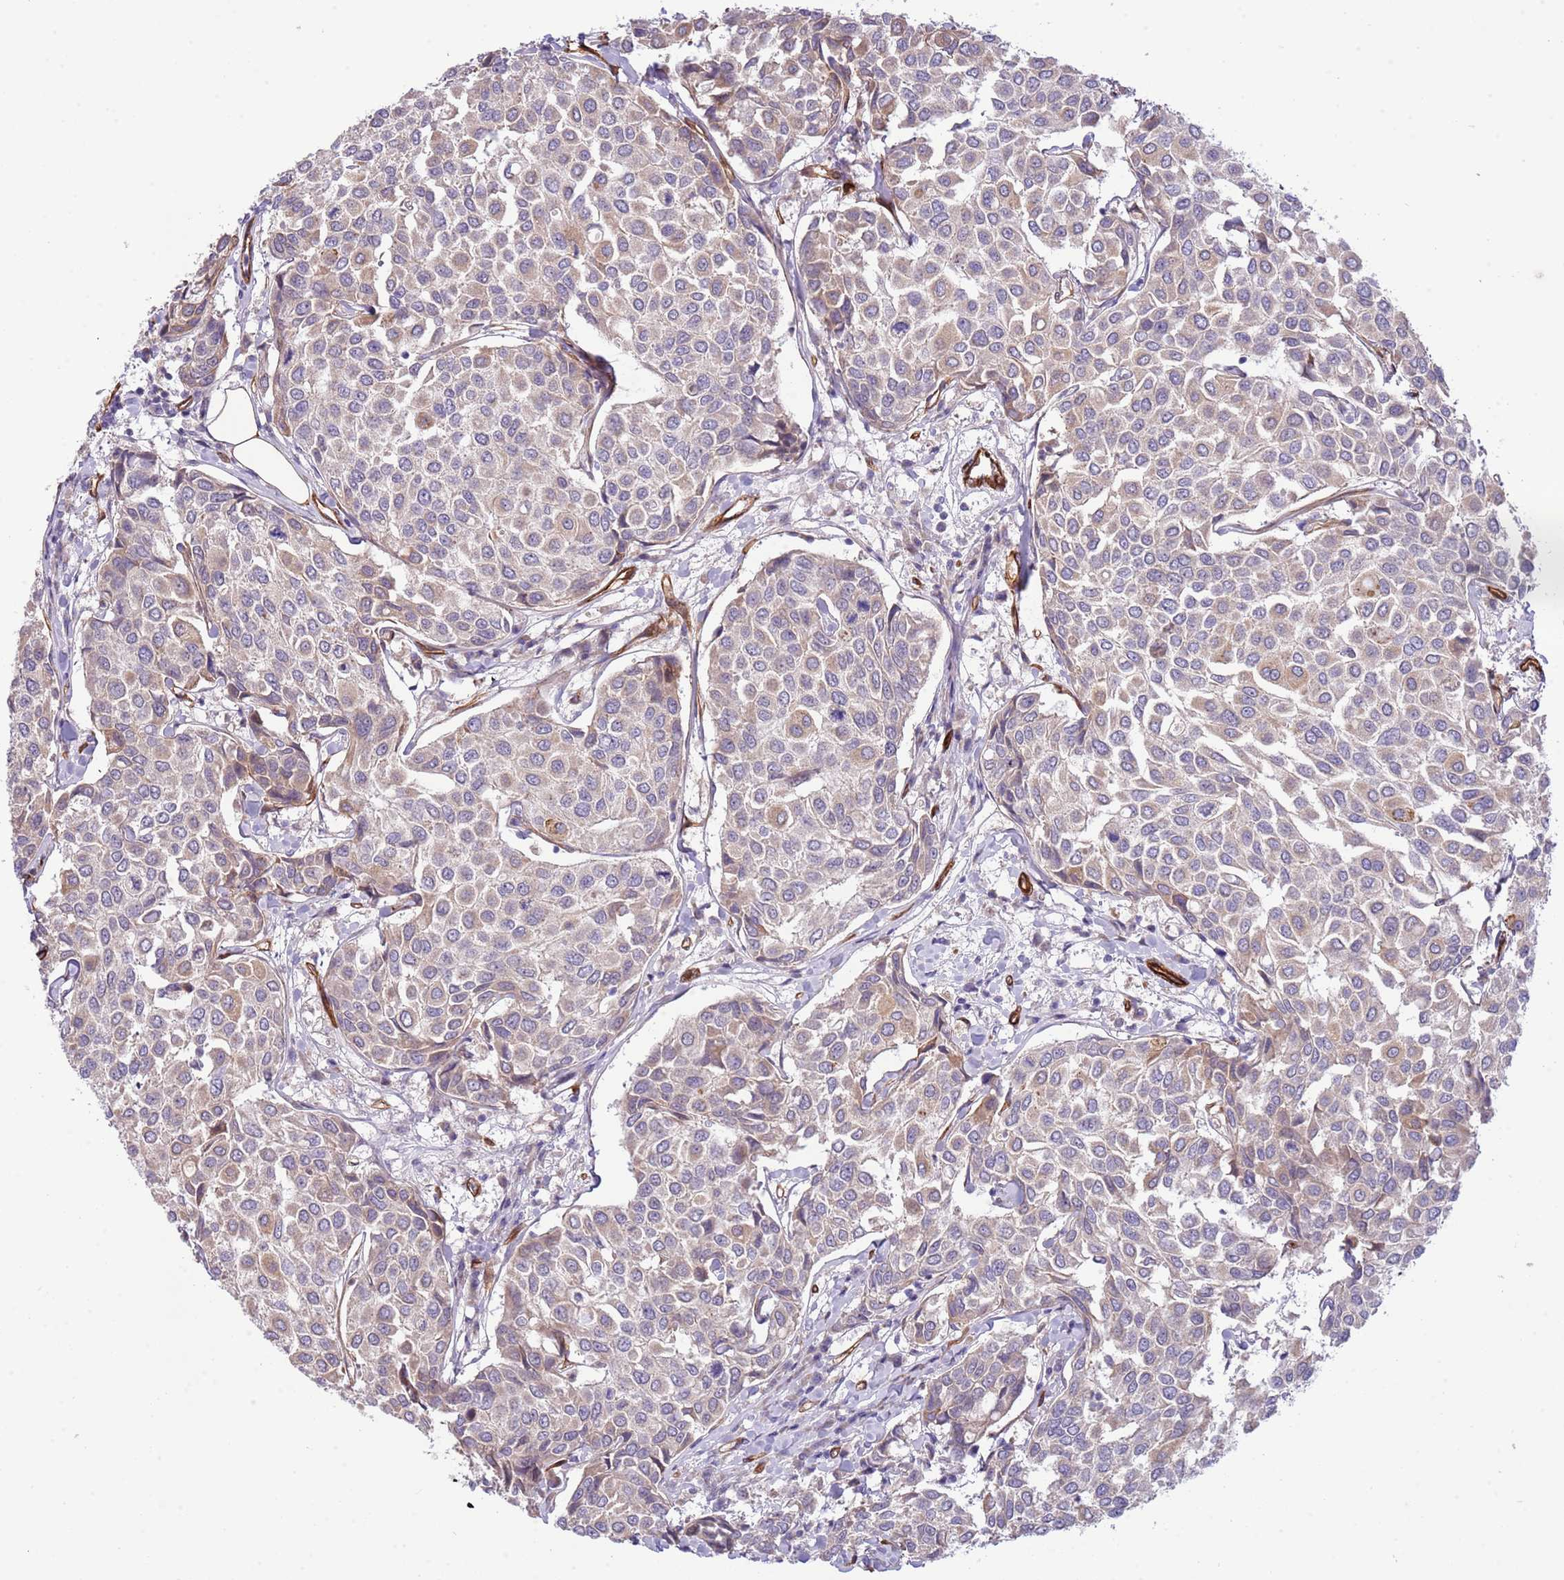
{"staining": {"intensity": "weak", "quantity": ">75%", "location": "cytoplasmic/membranous"}, "tissue": "breast cancer", "cell_type": "Tumor cells", "image_type": "cancer", "snomed": [{"axis": "morphology", "description": "Duct carcinoma"}, {"axis": "topography", "description": "Breast"}], "caption": "A brown stain labels weak cytoplasmic/membranous expression of a protein in human invasive ductal carcinoma (breast) tumor cells.", "gene": "NEK3", "patient": {"sex": "female", "age": 55}}